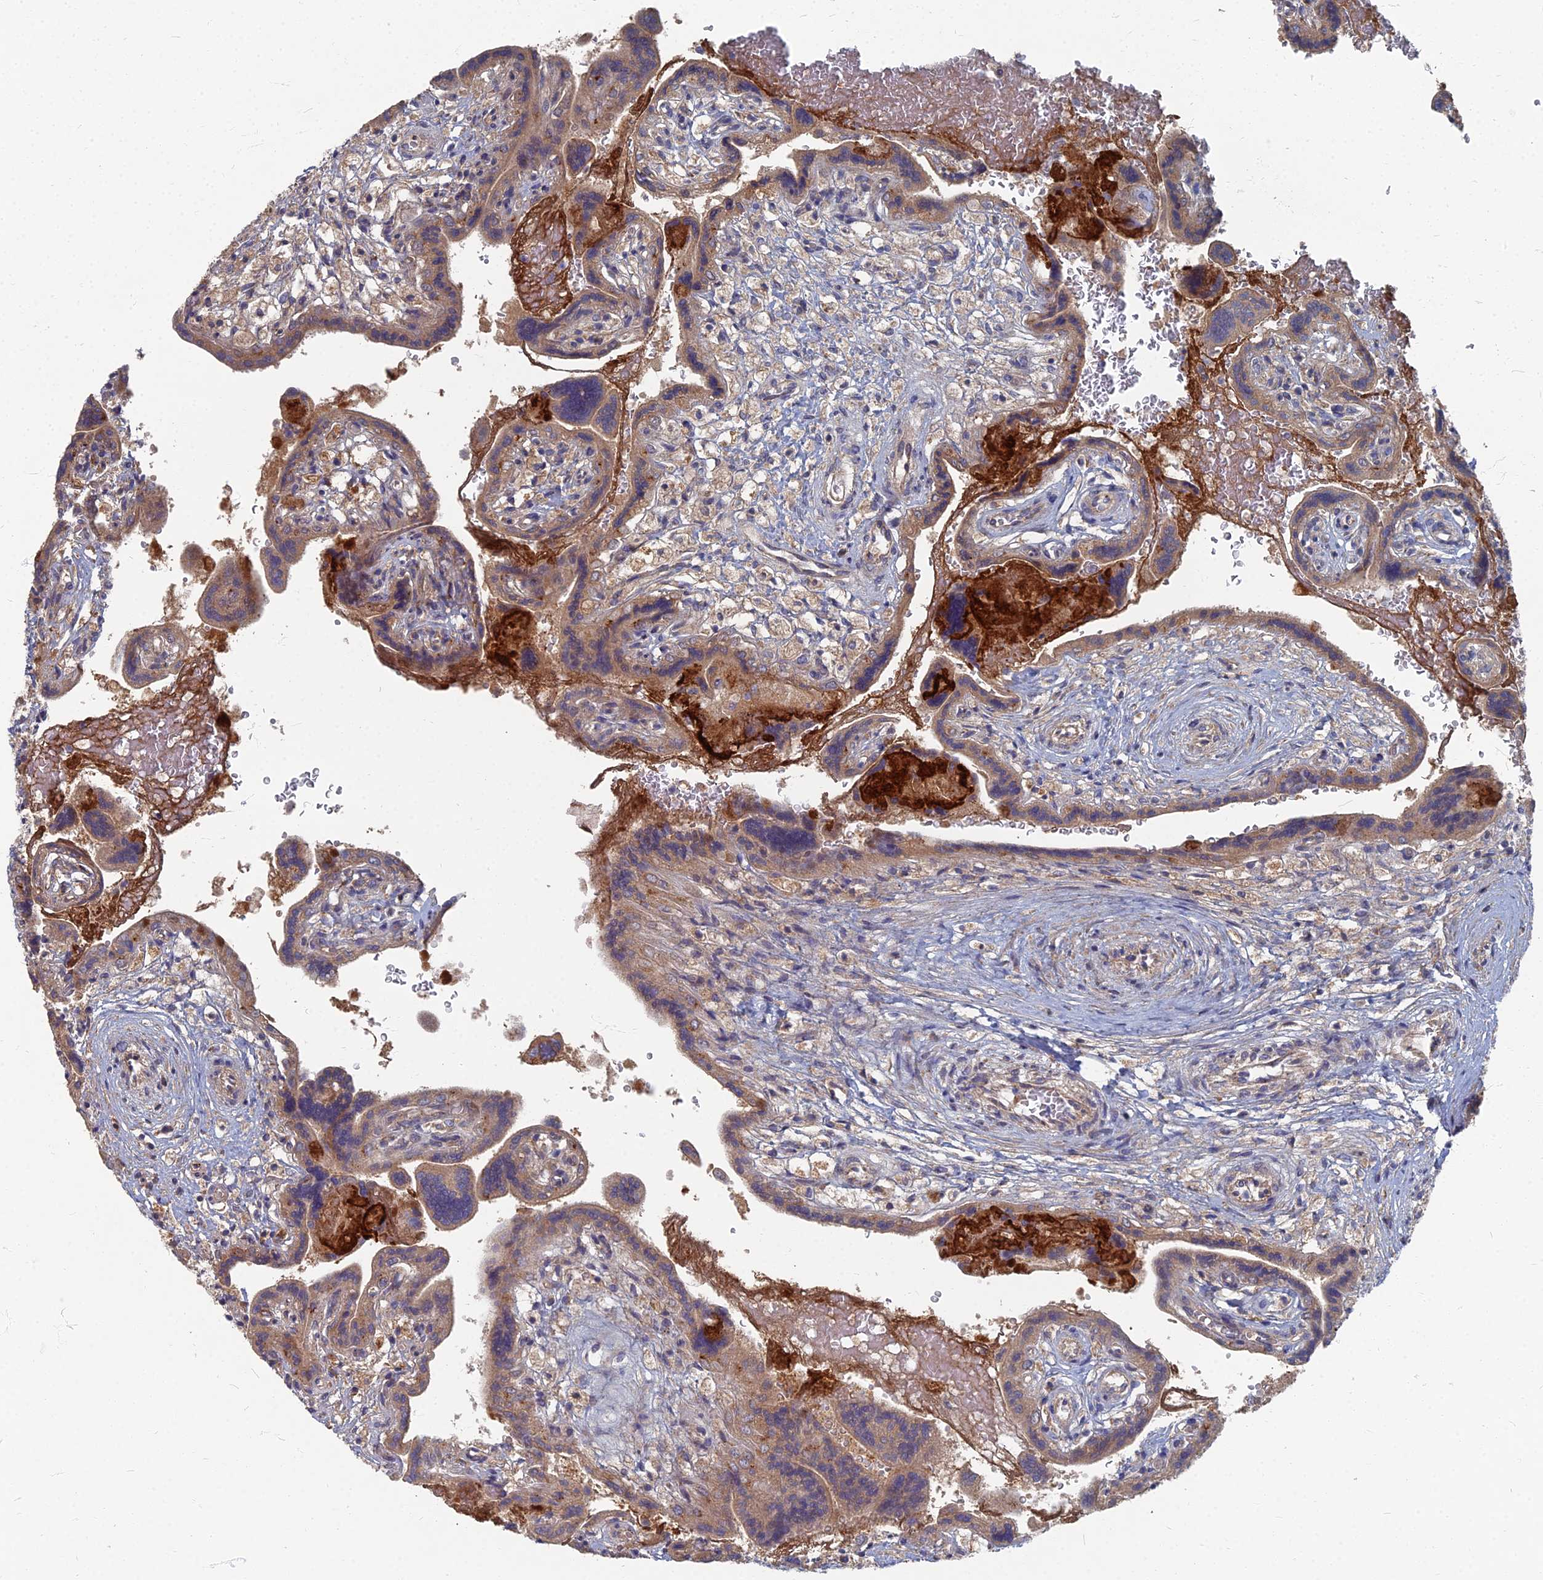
{"staining": {"intensity": "moderate", "quantity": ">75%", "location": "cytoplasmic/membranous"}, "tissue": "placenta", "cell_type": "Trophoblastic cells", "image_type": "normal", "snomed": [{"axis": "morphology", "description": "Normal tissue, NOS"}, {"axis": "topography", "description": "Placenta"}], "caption": "Immunohistochemistry of normal human placenta displays medium levels of moderate cytoplasmic/membranous positivity in about >75% of trophoblastic cells.", "gene": "PPCDC", "patient": {"sex": "female", "age": 37}}